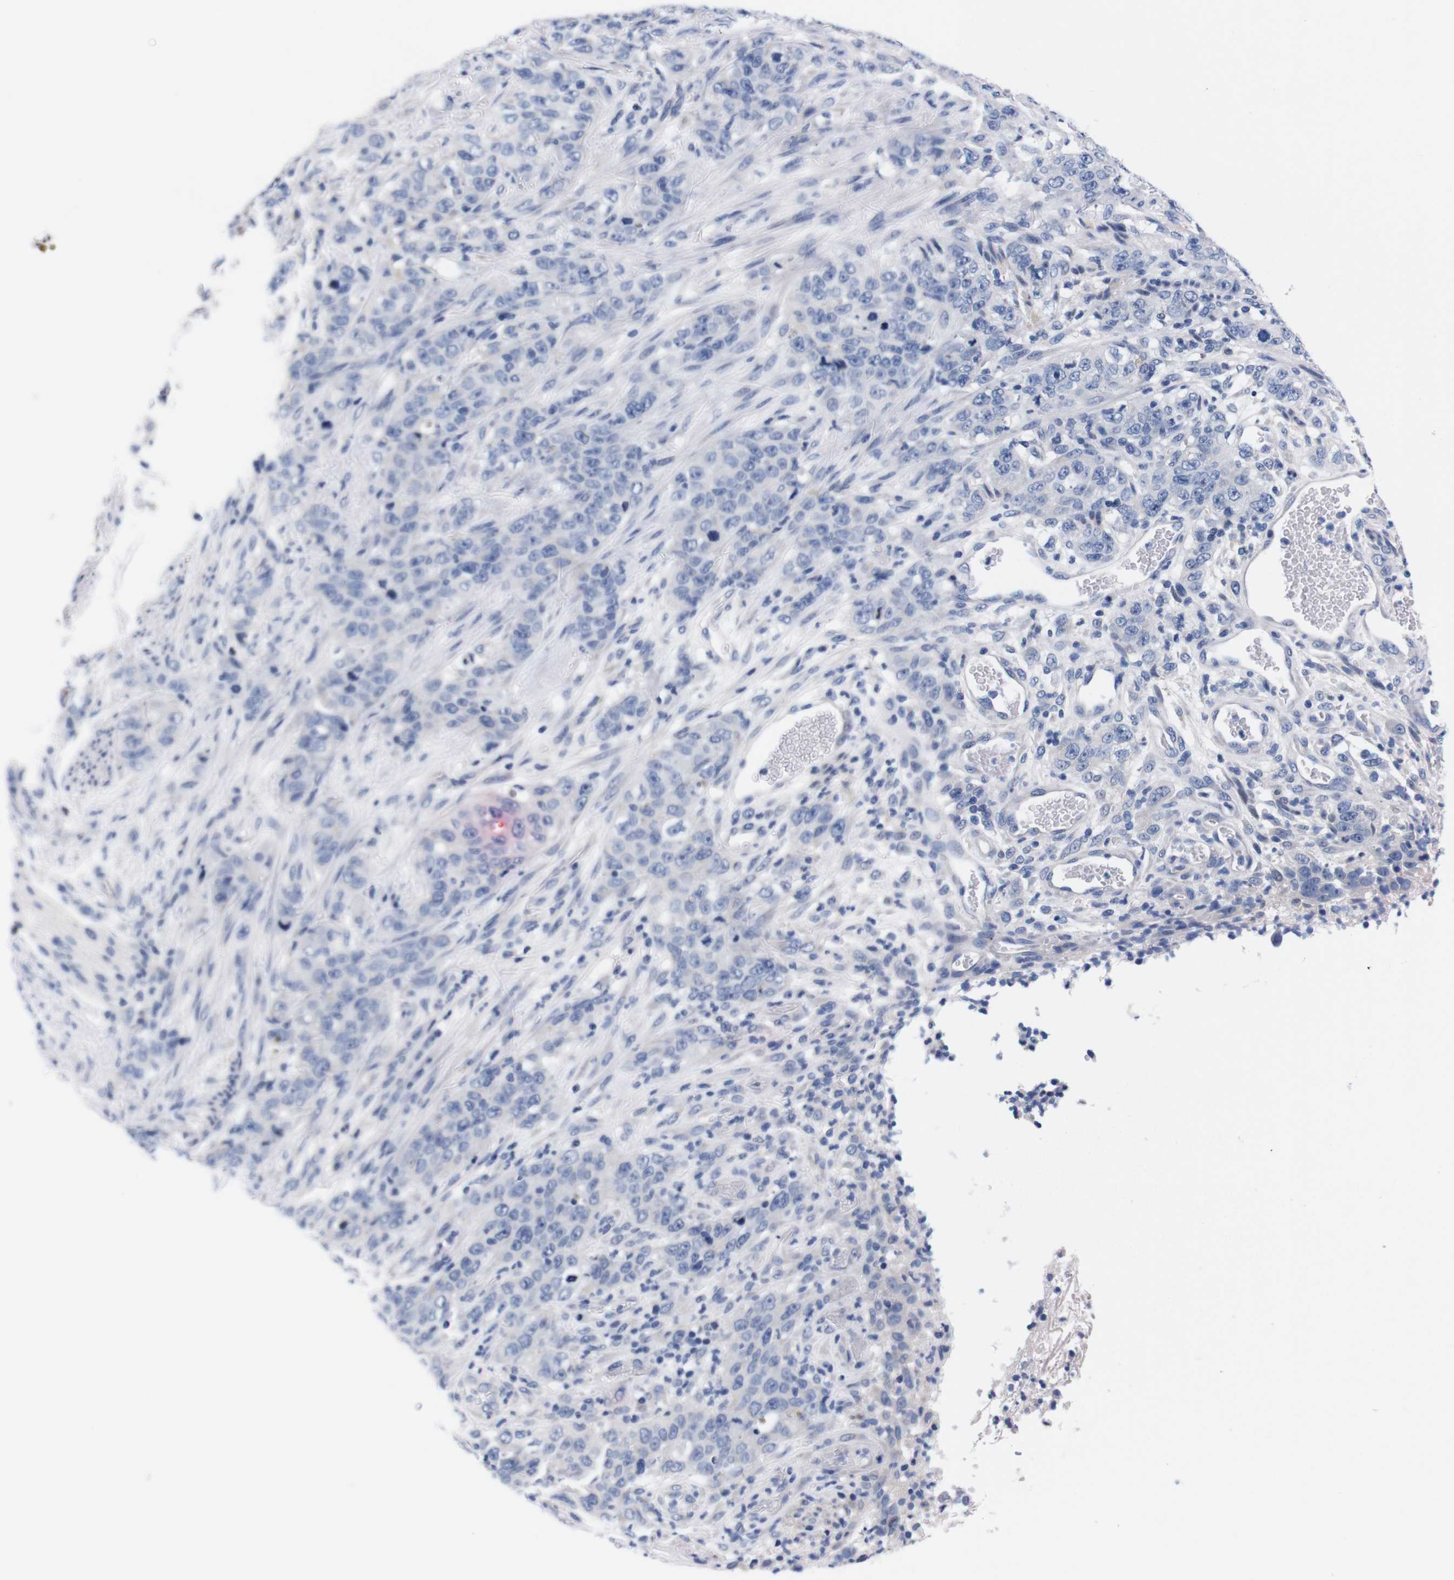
{"staining": {"intensity": "negative", "quantity": "none", "location": "none"}, "tissue": "stomach cancer", "cell_type": "Tumor cells", "image_type": "cancer", "snomed": [{"axis": "morphology", "description": "Adenocarcinoma, NOS"}, {"axis": "topography", "description": "Stomach"}], "caption": "High power microscopy image of an immunohistochemistry (IHC) histopathology image of stomach adenocarcinoma, revealing no significant positivity in tumor cells.", "gene": "FAM210A", "patient": {"sex": "male", "age": 48}}